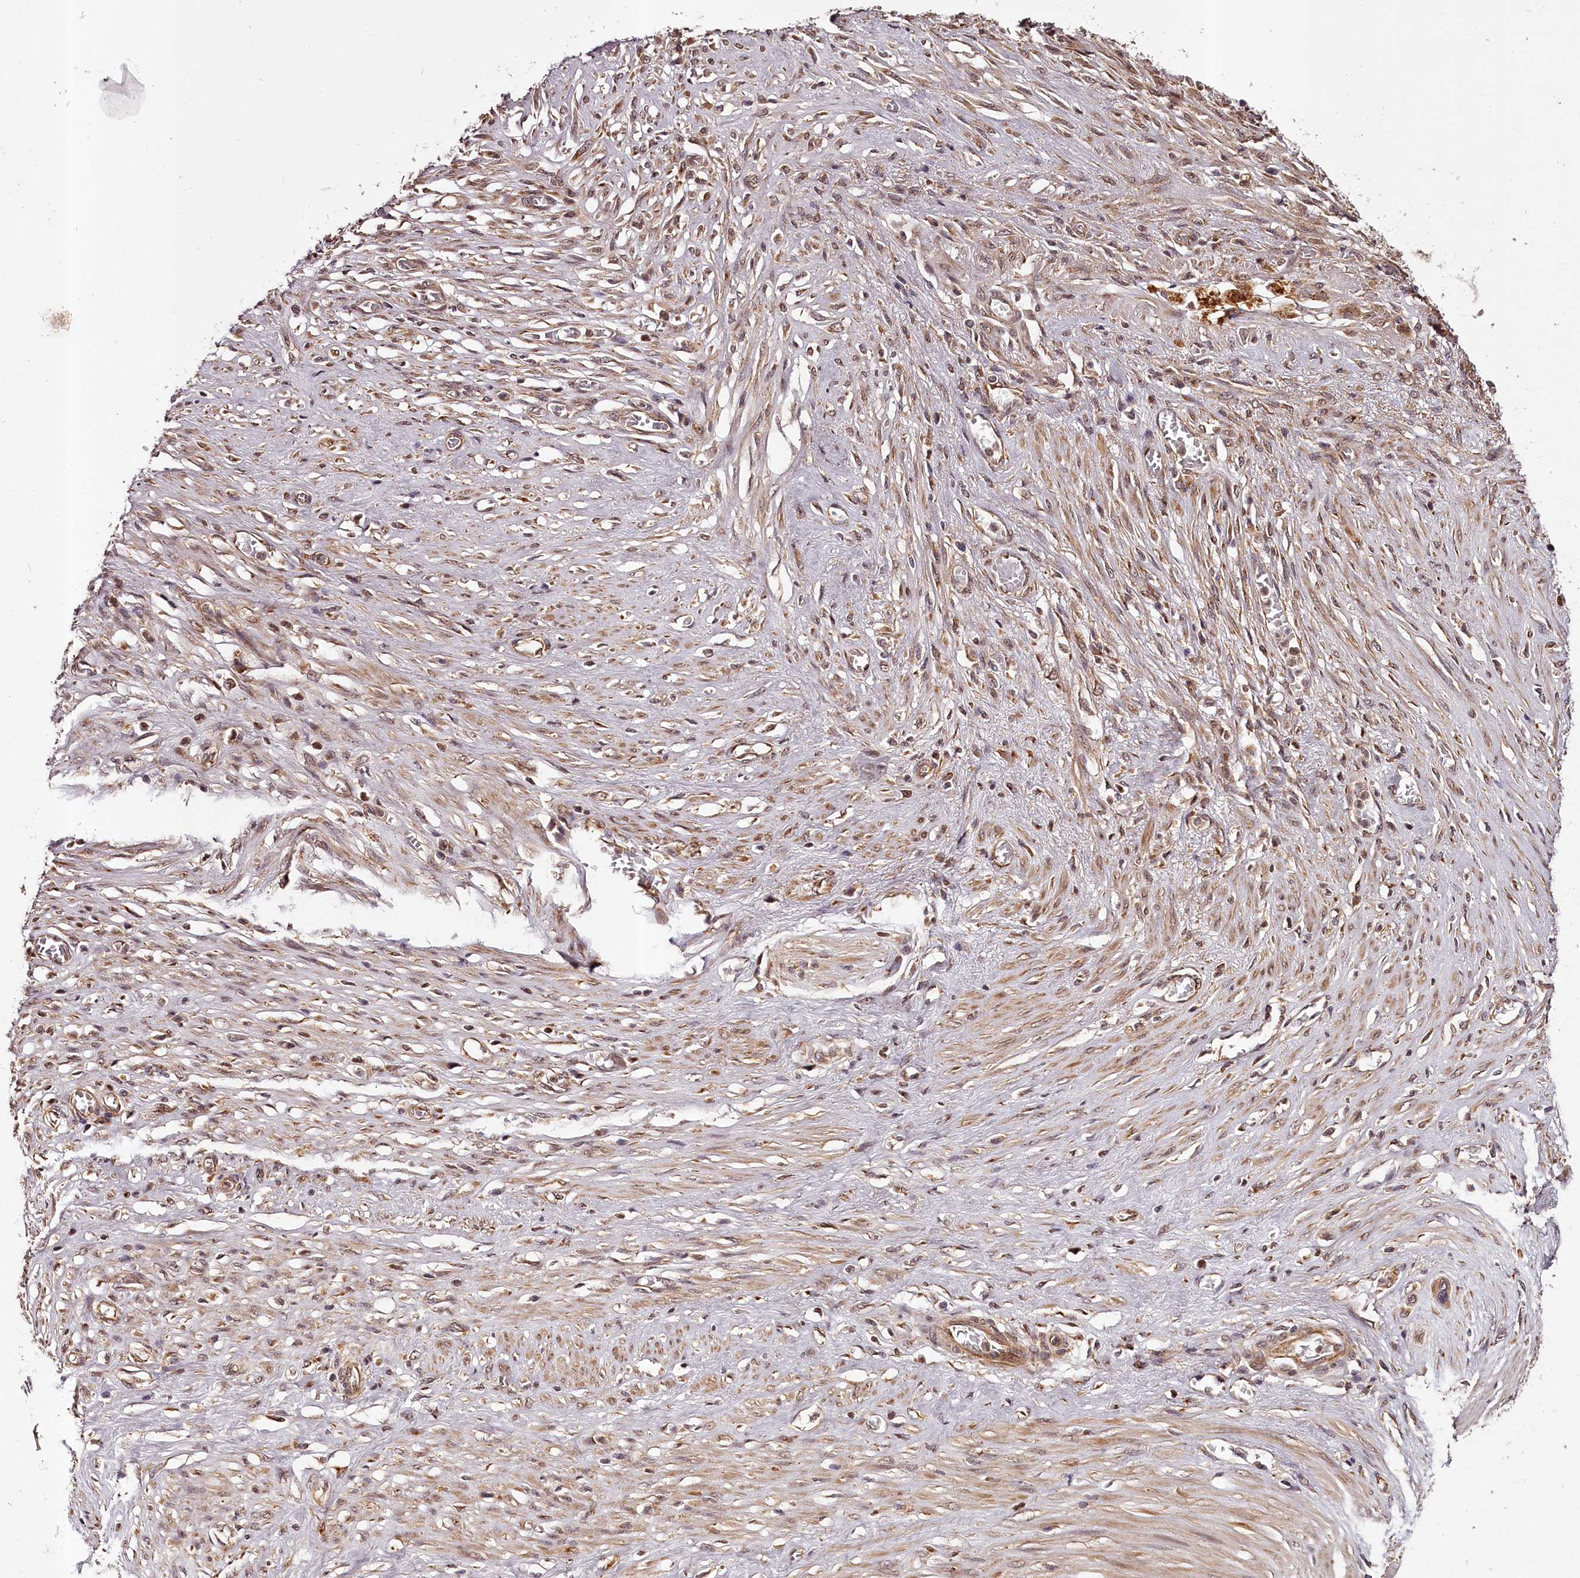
{"staining": {"intensity": "weak", "quantity": "25%-75%", "location": "cytoplasmic/membranous"}, "tissue": "stomach cancer", "cell_type": "Tumor cells", "image_type": "cancer", "snomed": [{"axis": "morphology", "description": "Adenocarcinoma, NOS"}, {"axis": "morphology", "description": "Adenocarcinoma, High grade"}, {"axis": "topography", "description": "Stomach, upper"}, {"axis": "topography", "description": "Stomach, lower"}], "caption": "A brown stain shows weak cytoplasmic/membranous expression of a protein in high-grade adenocarcinoma (stomach) tumor cells.", "gene": "MAML3", "patient": {"sex": "female", "age": 65}}